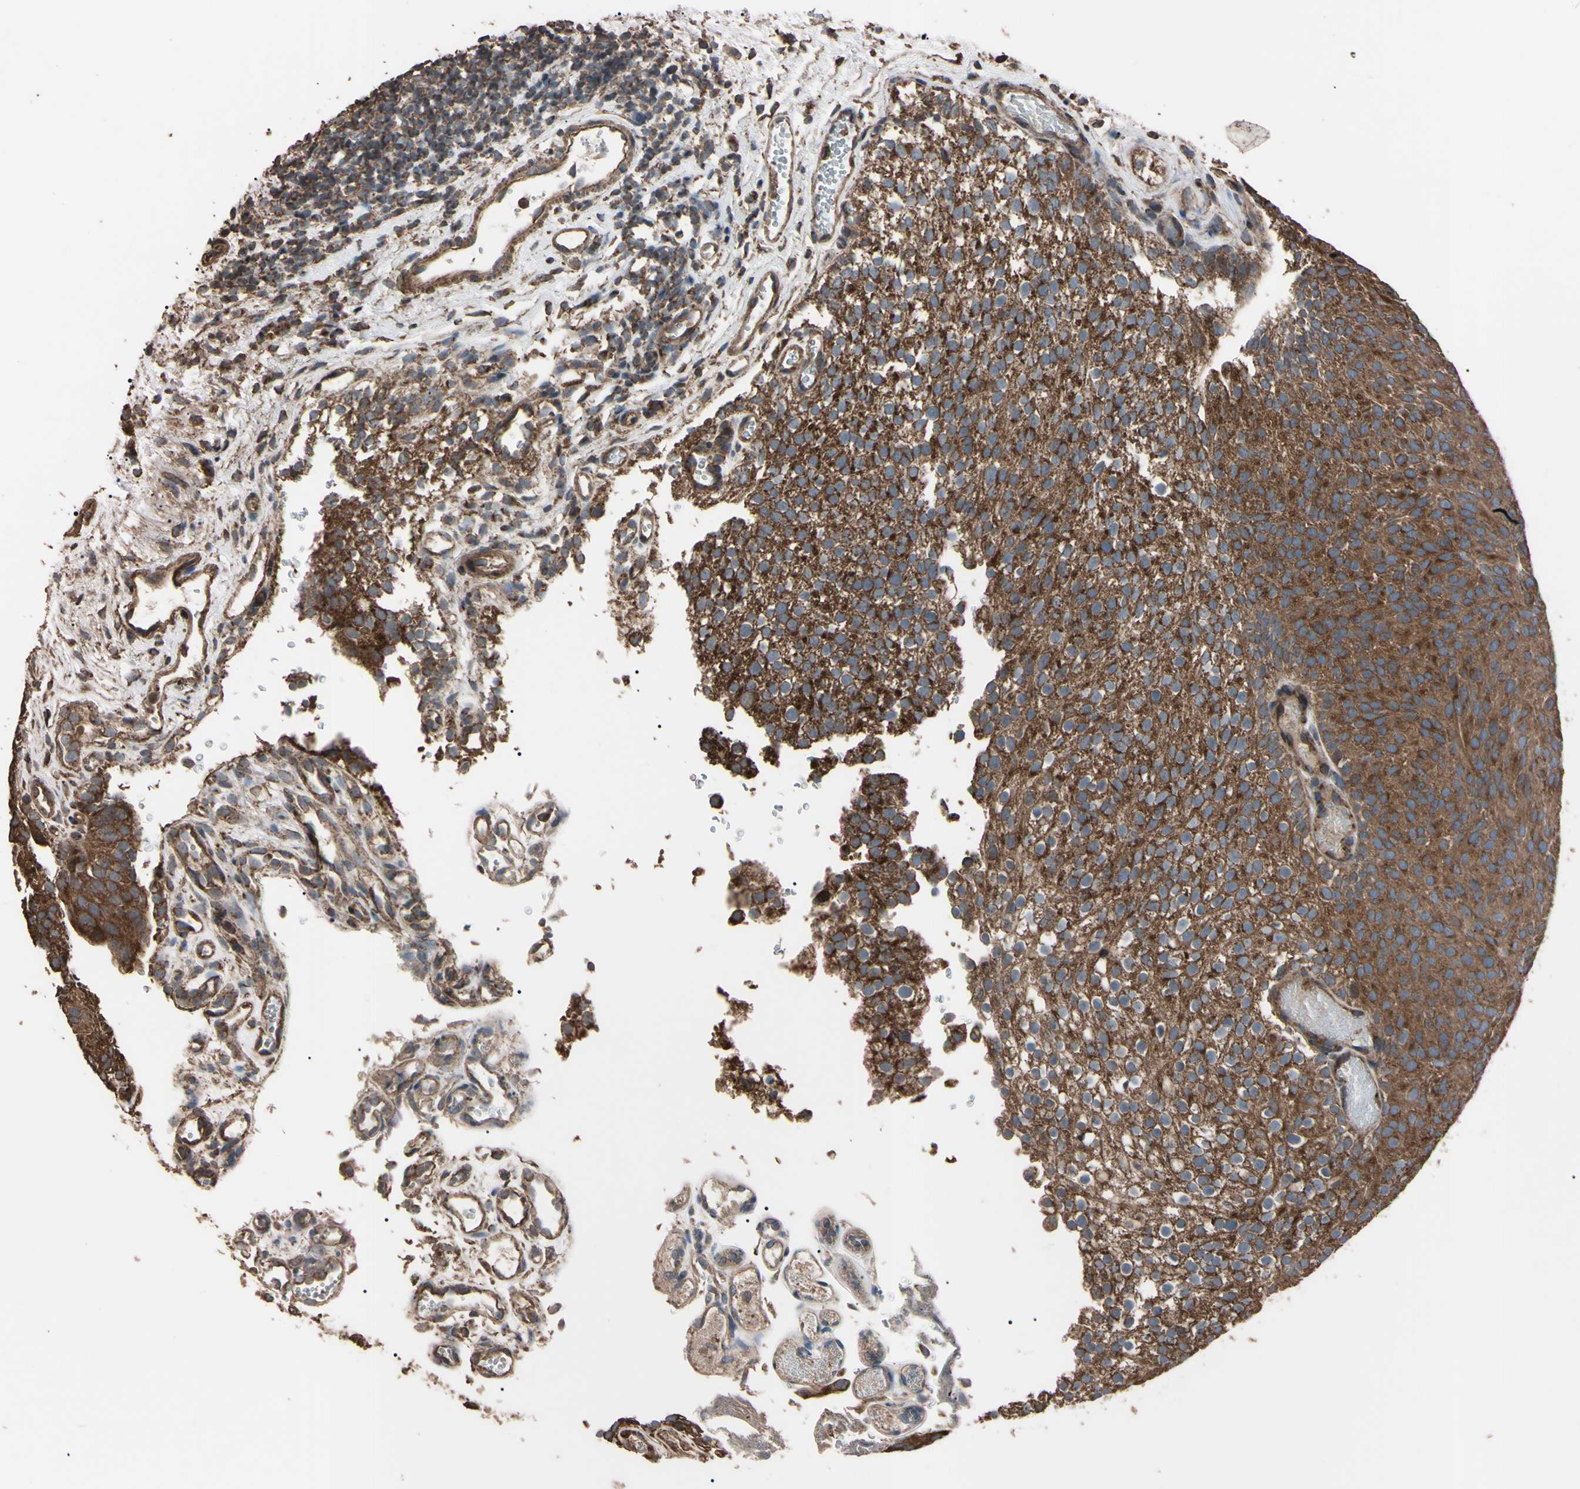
{"staining": {"intensity": "moderate", "quantity": ">75%", "location": "cytoplasmic/membranous"}, "tissue": "urothelial cancer", "cell_type": "Tumor cells", "image_type": "cancer", "snomed": [{"axis": "morphology", "description": "Urothelial carcinoma, Low grade"}, {"axis": "topography", "description": "Urinary bladder"}], "caption": "Protein staining exhibits moderate cytoplasmic/membranous expression in approximately >75% of tumor cells in urothelial cancer. The protein is stained brown, and the nuclei are stained in blue (DAB IHC with brightfield microscopy, high magnification).", "gene": "TNFRSF1A", "patient": {"sex": "male", "age": 78}}